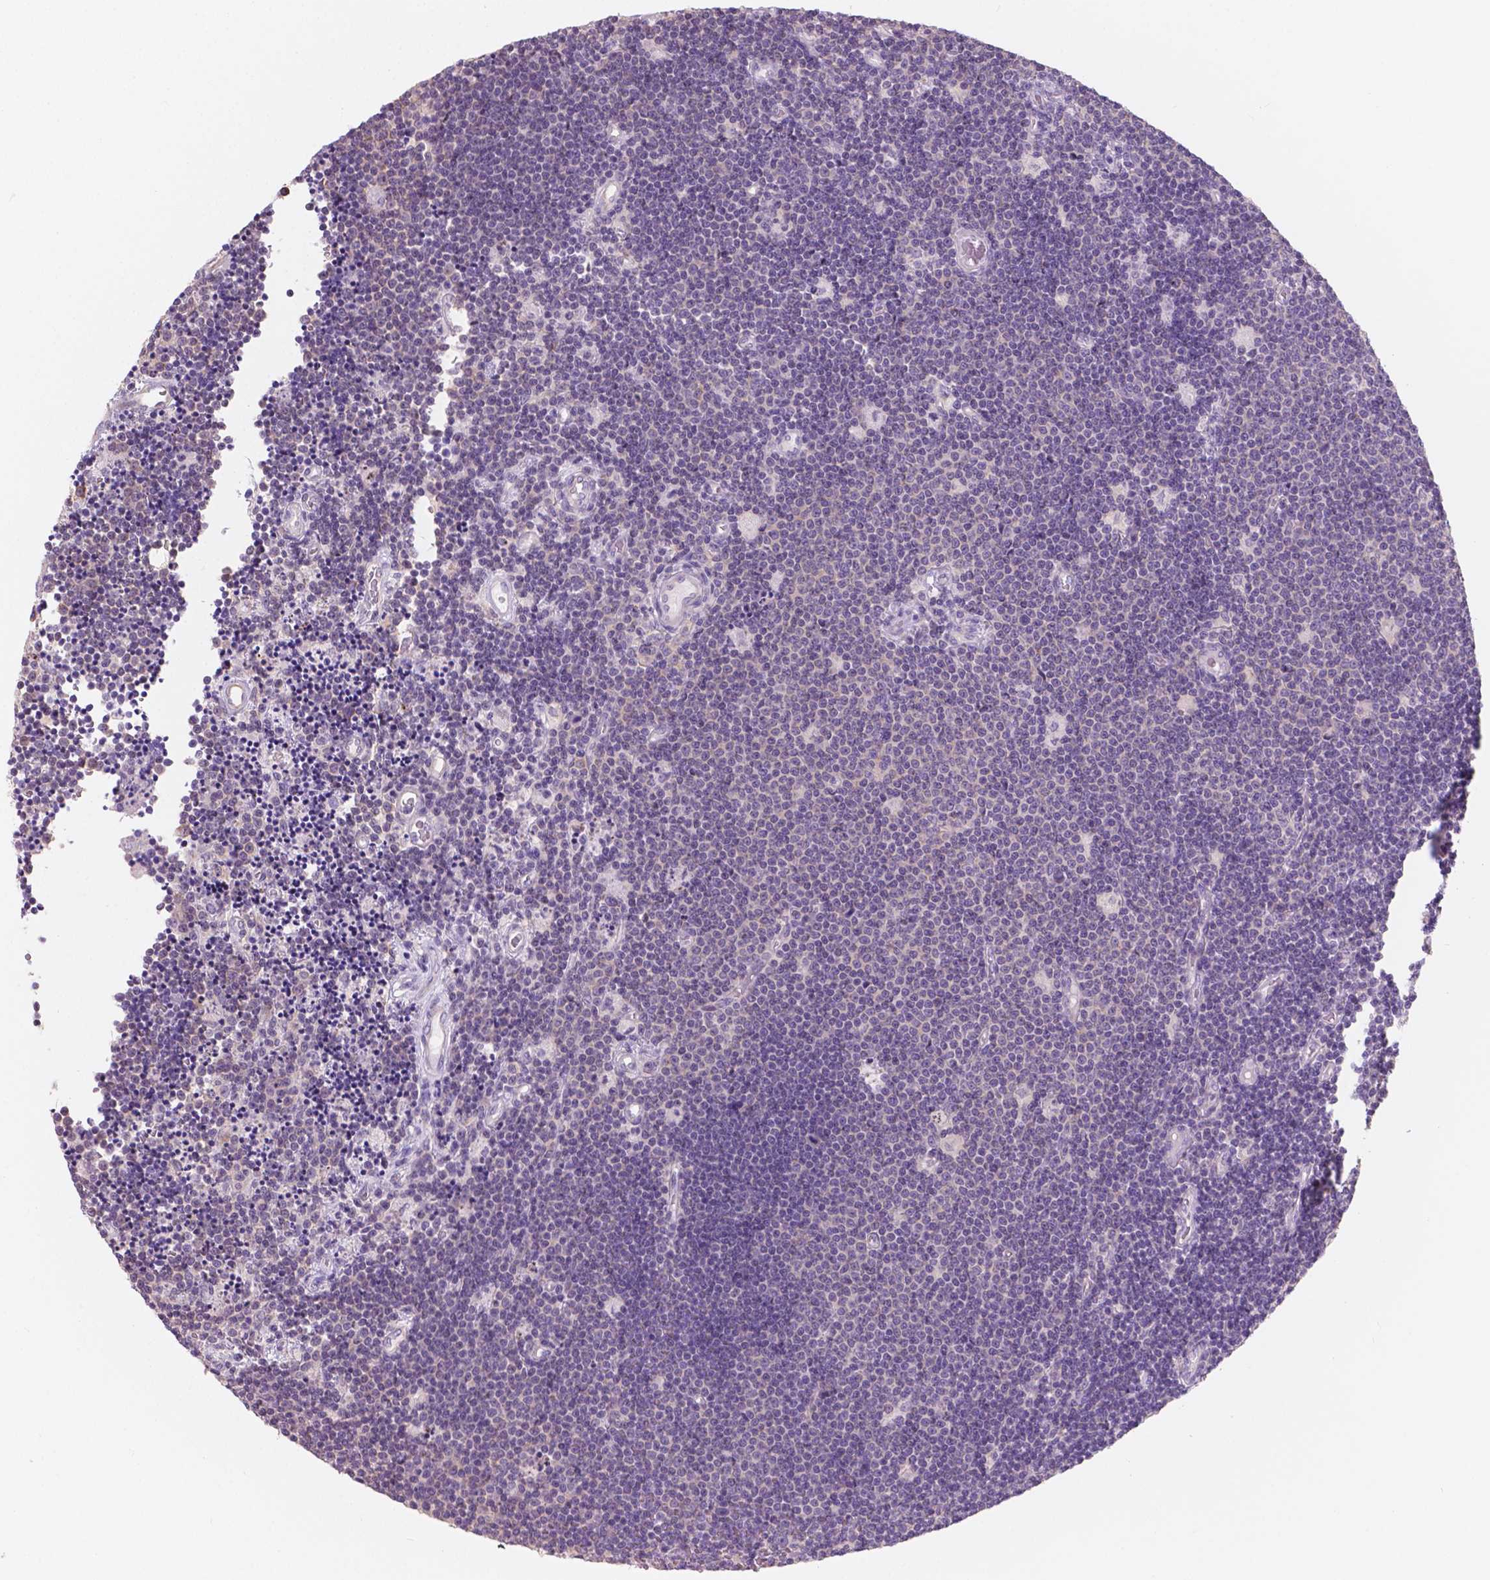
{"staining": {"intensity": "negative", "quantity": "none", "location": "none"}, "tissue": "lymphoma", "cell_type": "Tumor cells", "image_type": "cancer", "snomed": [{"axis": "morphology", "description": "Malignant lymphoma, non-Hodgkin's type, Low grade"}, {"axis": "topography", "description": "Brain"}], "caption": "An image of lymphoma stained for a protein shows no brown staining in tumor cells.", "gene": "SBSN", "patient": {"sex": "female", "age": 66}}